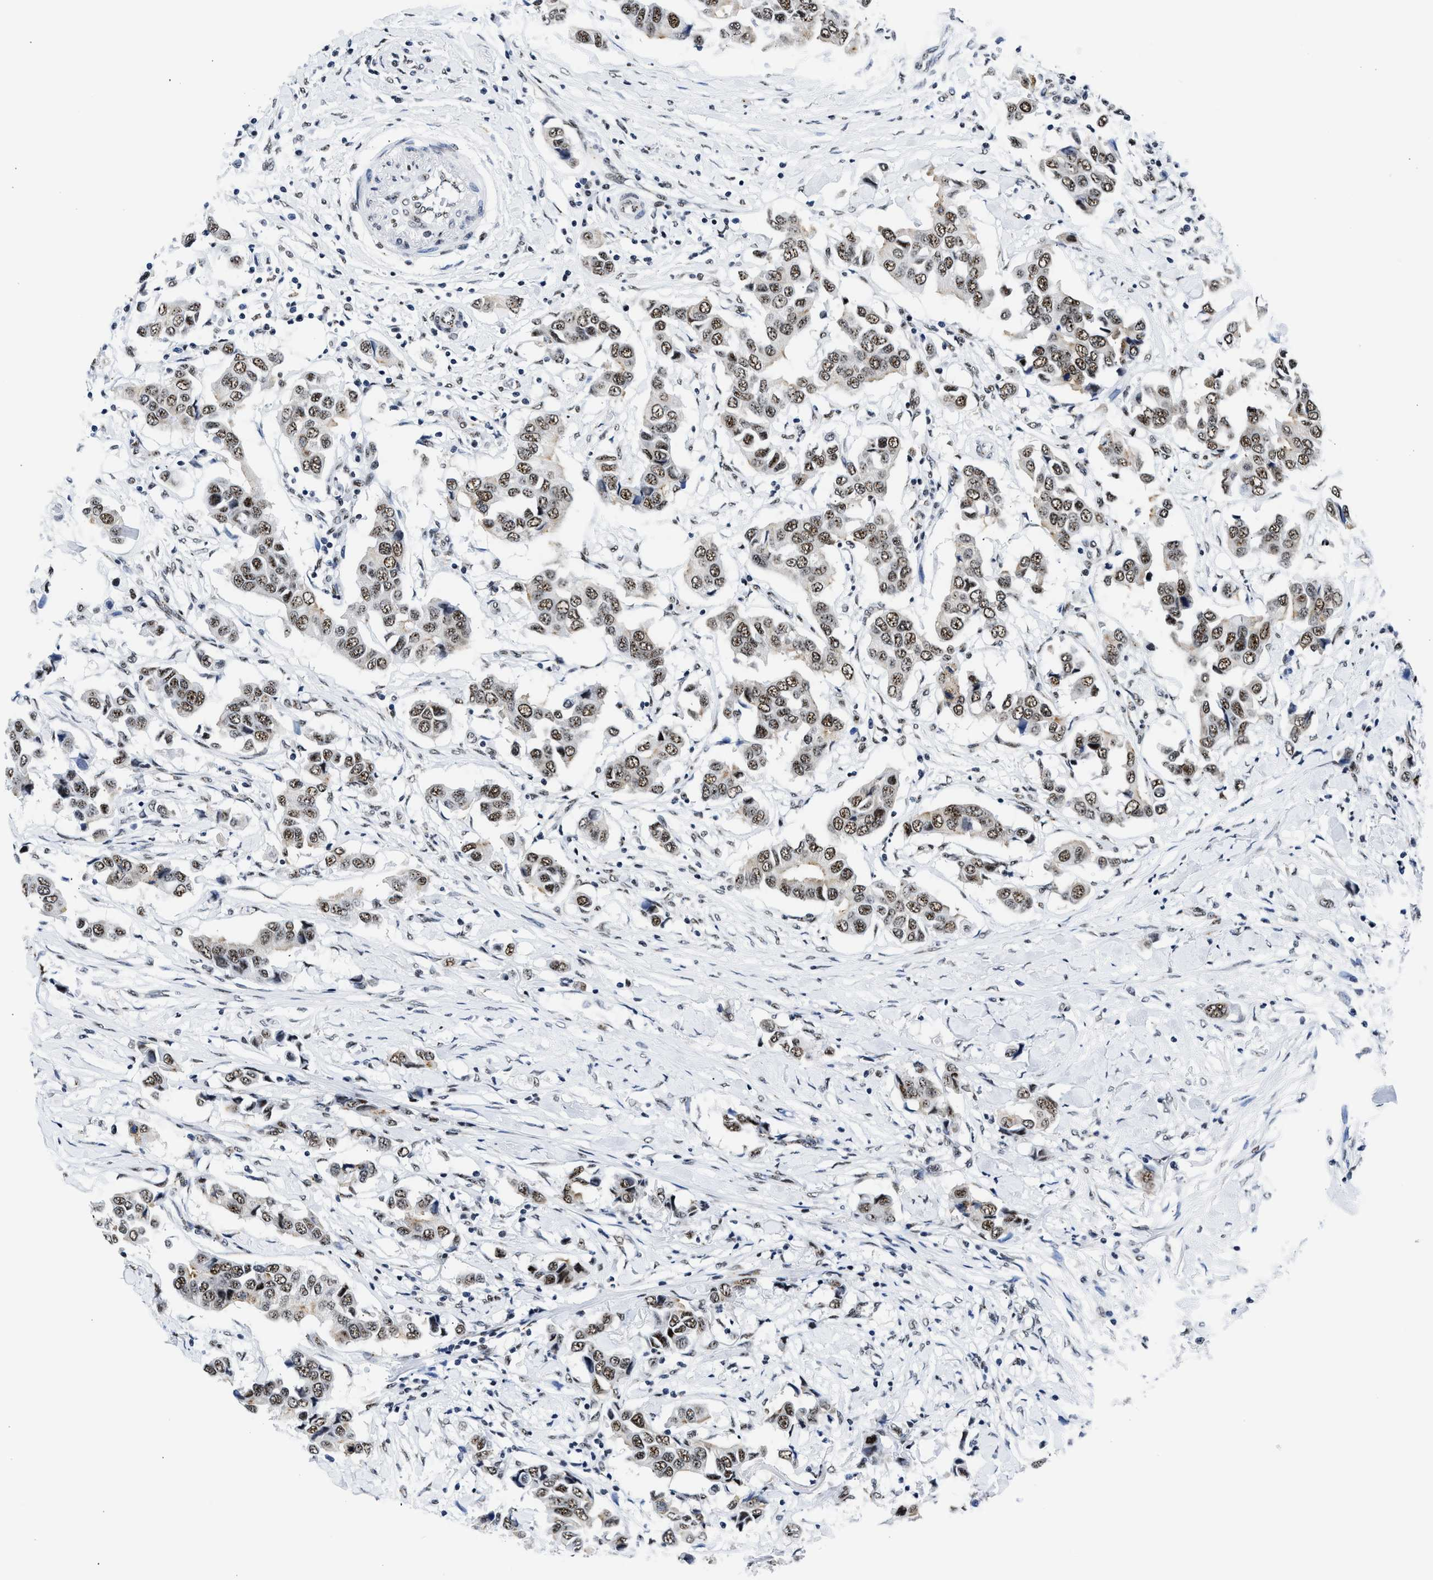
{"staining": {"intensity": "moderate", "quantity": ">75%", "location": "nuclear"}, "tissue": "breast cancer", "cell_type": "Tumor cells", "image_type": "cancer", "snomed": [{"axis": "morphology", "description": "Duct carcinoma"}, {"axis": "topography", "description": "Breast"}], "caption": "Moderate nuclear staining is appreciated in approximately >75% of tumor cells in invasive ductal carcinoma (breast).", "gene": "RBM8A", "patient": {"sex": "female", "age": 80}}